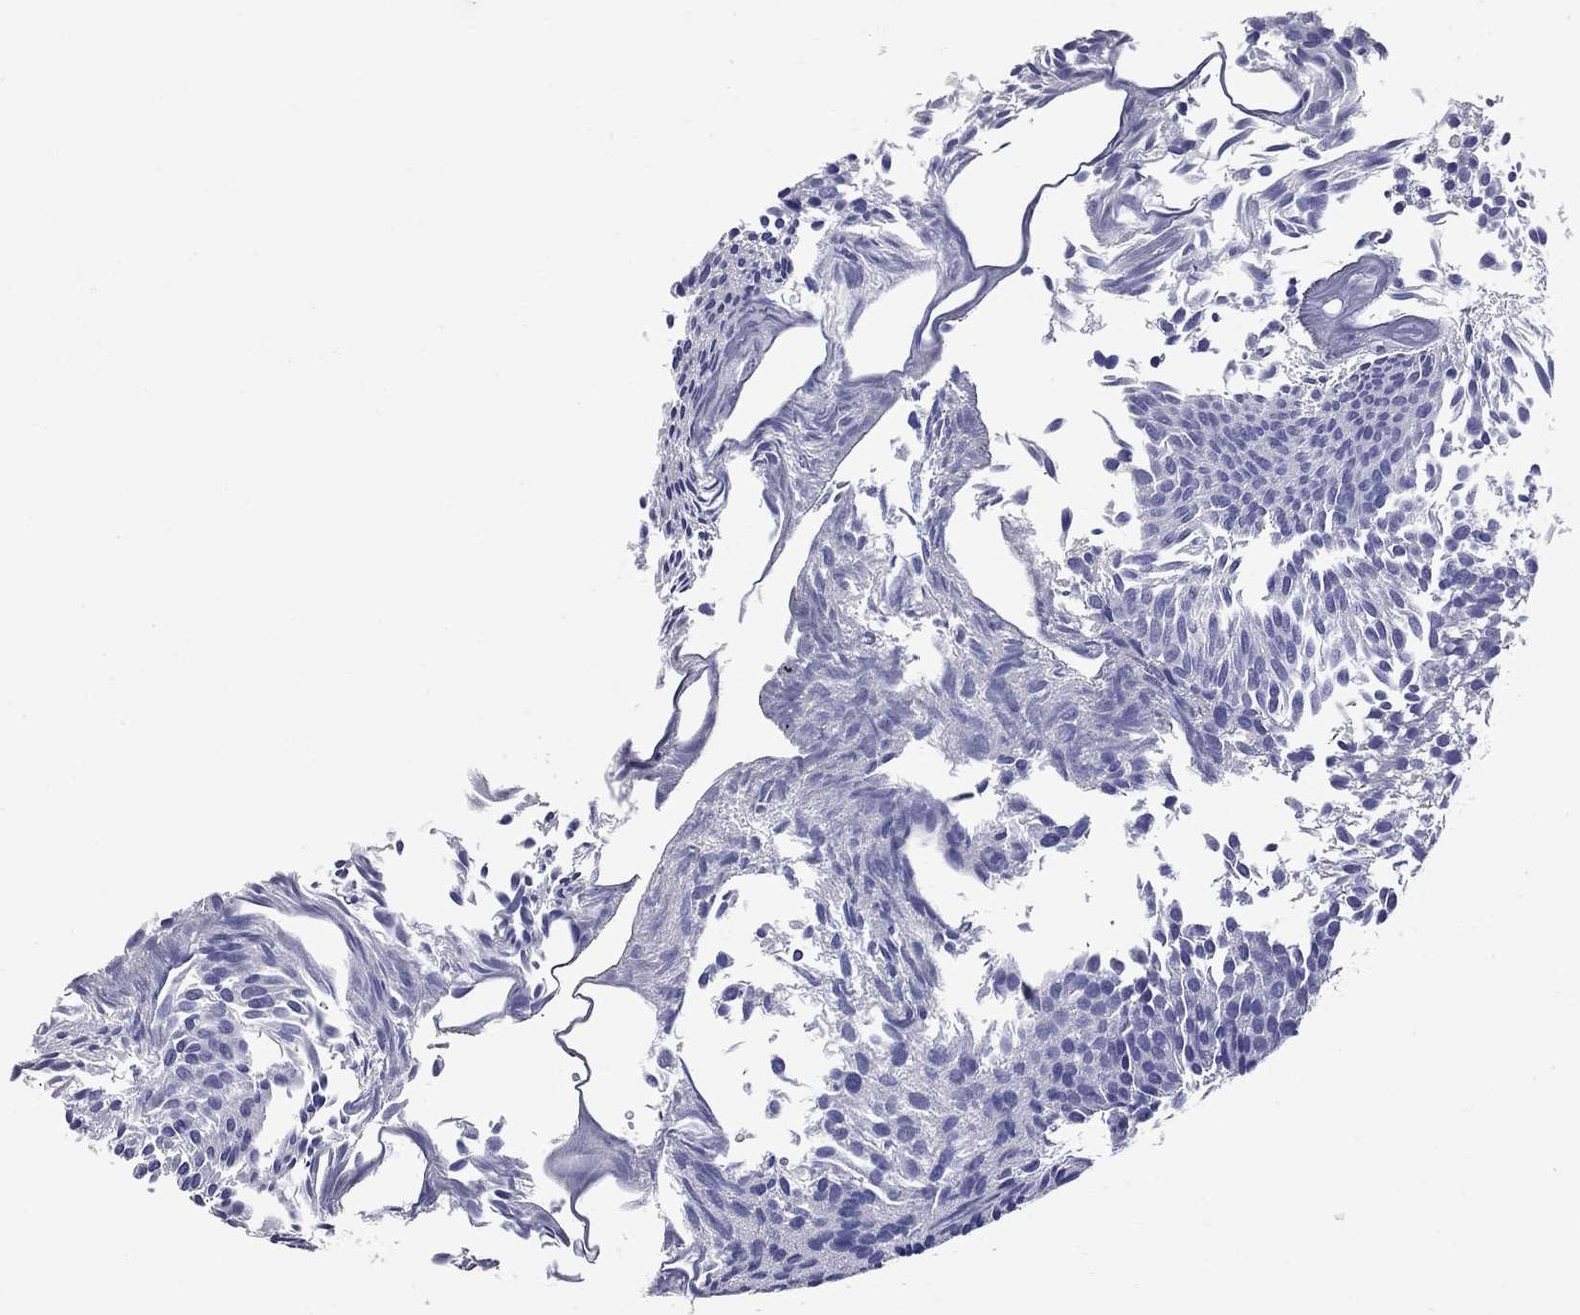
{"staining": {"intensity": "negative", "quantity": "none", "location": "none"}, "tissue": "urothelial cancer", "cell_type": "Tumor cells", "image_type": "cancer", "snomed": [{"axis": "morphology", "description": "Urothelial carcinoma, Low grade"}, {"axis": "topography", "description": "Urinary bladder"}], "caption": "High power microscopy histopathology image of an IHC photomicrograph of urothelial cancer, revealing no significant expression in tumor cells.", "gene": "FAM221B", "patient": {"sex": "male", "age": 63}}